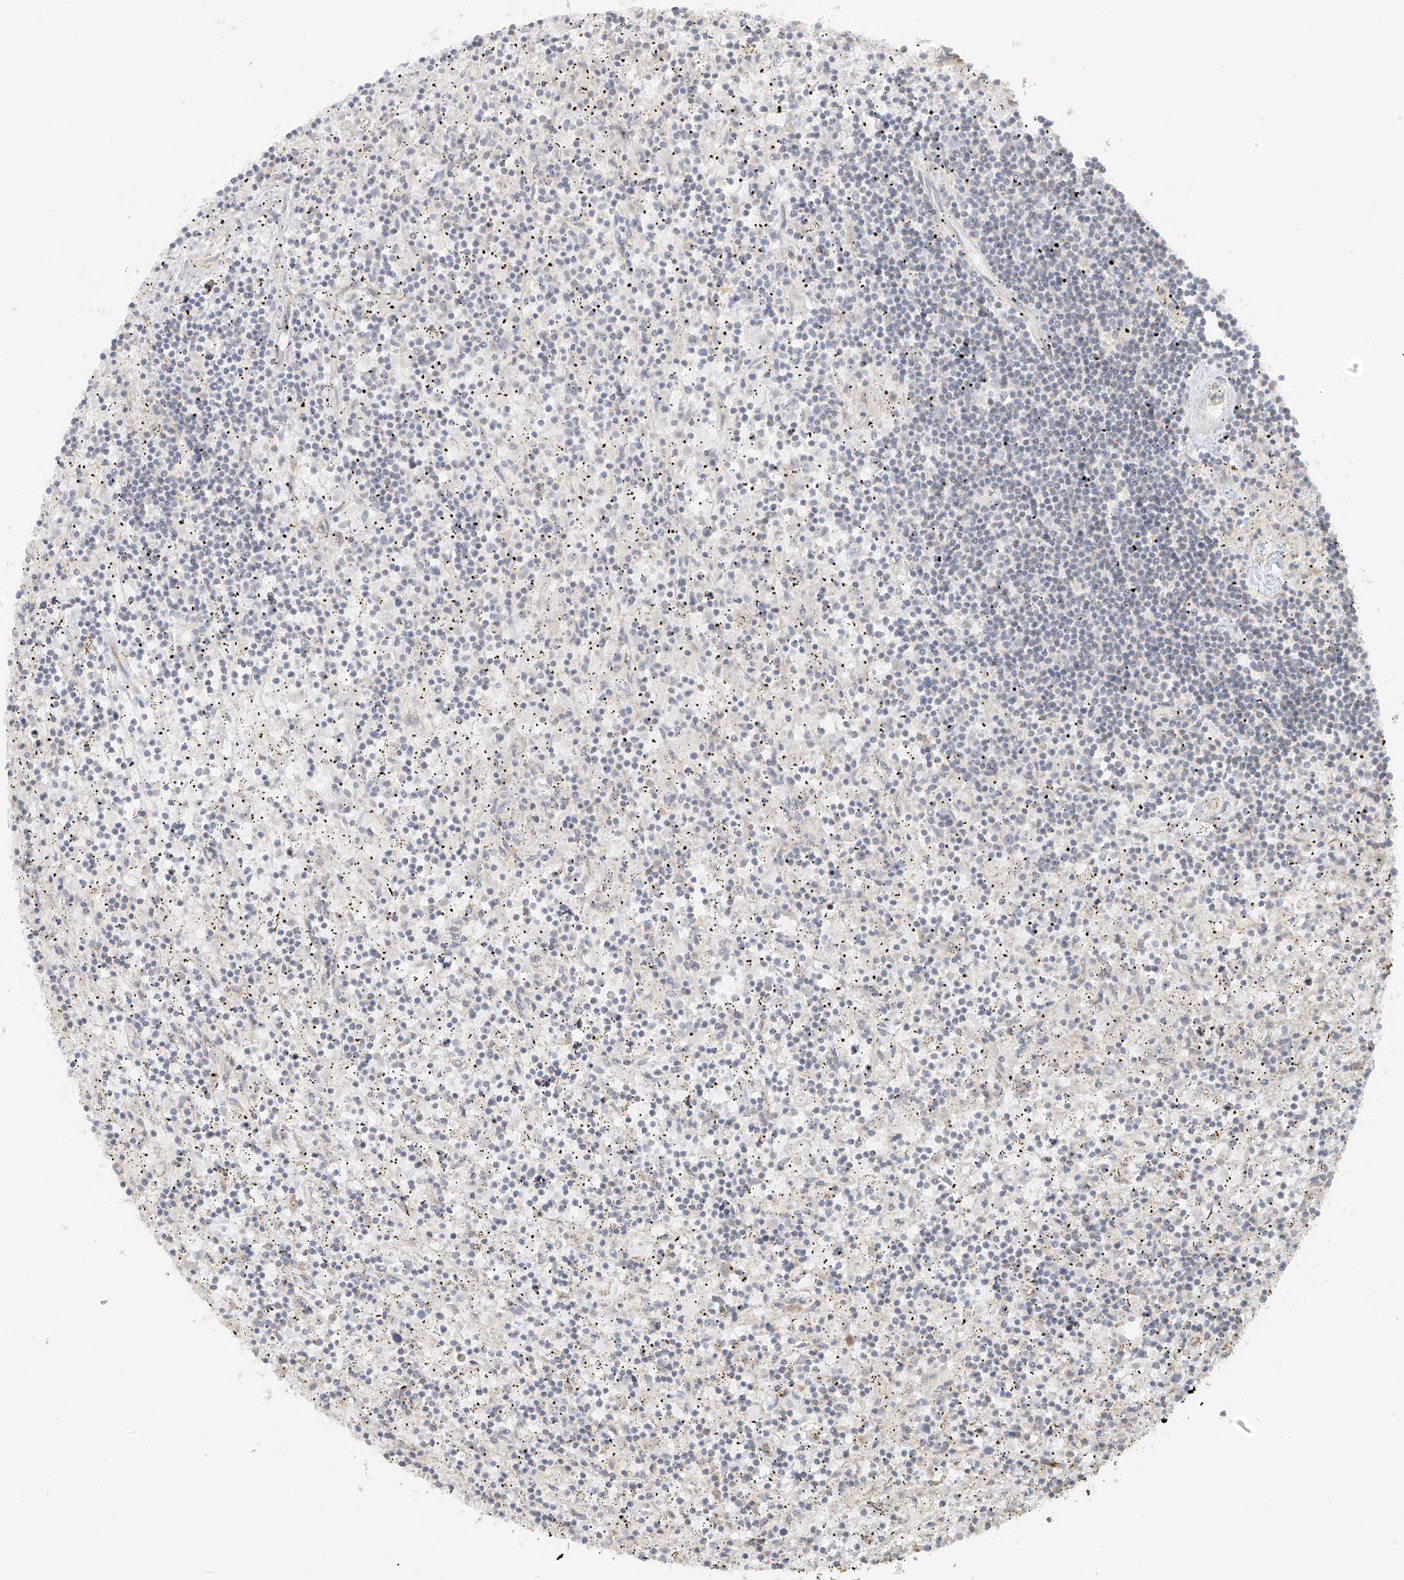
{"staining": {"intensity": "negative", "quantity": "none", "location": "none"}, "tissue": "lymphoma", "cell_type": "Tumor cells", "image_type": "cancer", "snomed": [{"axis": "morphology", "description": "Malignant lymphoma, non-Hodgkin's type, Low grade"}, {"axis": "topography", "description": "Spleen"}], "caption": "Immunohistochemistry histopathology image of neoplastic tissue: lymphoma stained with DAB displays no significant protein expression in tumor cells.", "gene": "MIPEP", "patient": {"sex": "male", "age": 76}}